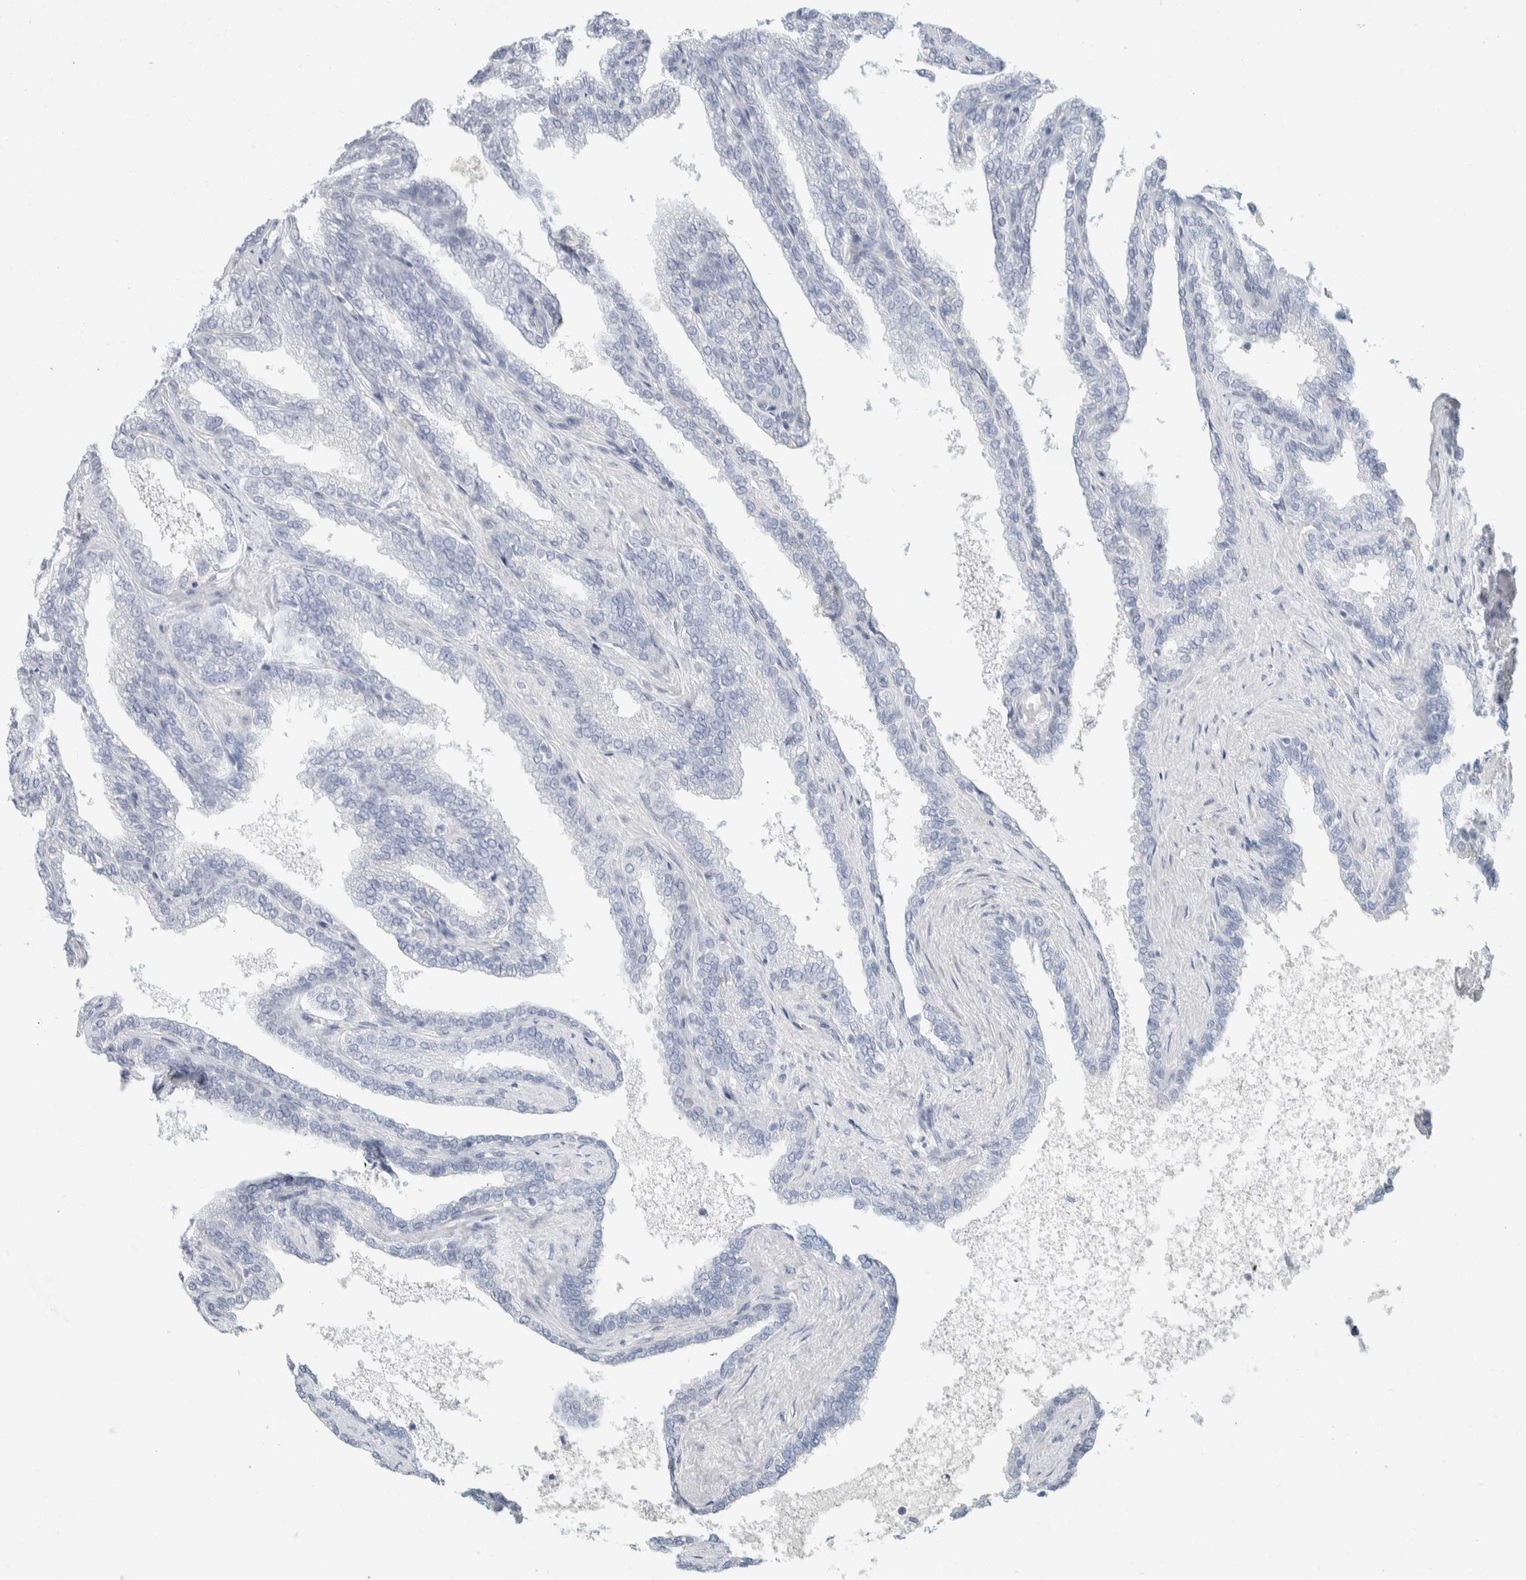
{"staining": {"intensity": "negative", "quantity": "none", "location": "none"}, "tissue": "seminal vesicle", "cell_type": "Glandular cells", "image_type": "normal", "snomed": [{"axis": "morphology", "description": "Normal tissue, NOS"}, {"axis": "topography", "description": "Seminal veicle"}], "caption": "IHC micrograph of normal human seminal vesicle stained for a protein (brown), which displays no expression in glandular cells. (DAB IHC with hematoxylin counter stain).", "gene": "ALOX12B", "patient": {"sex": "male", "age": 46}}